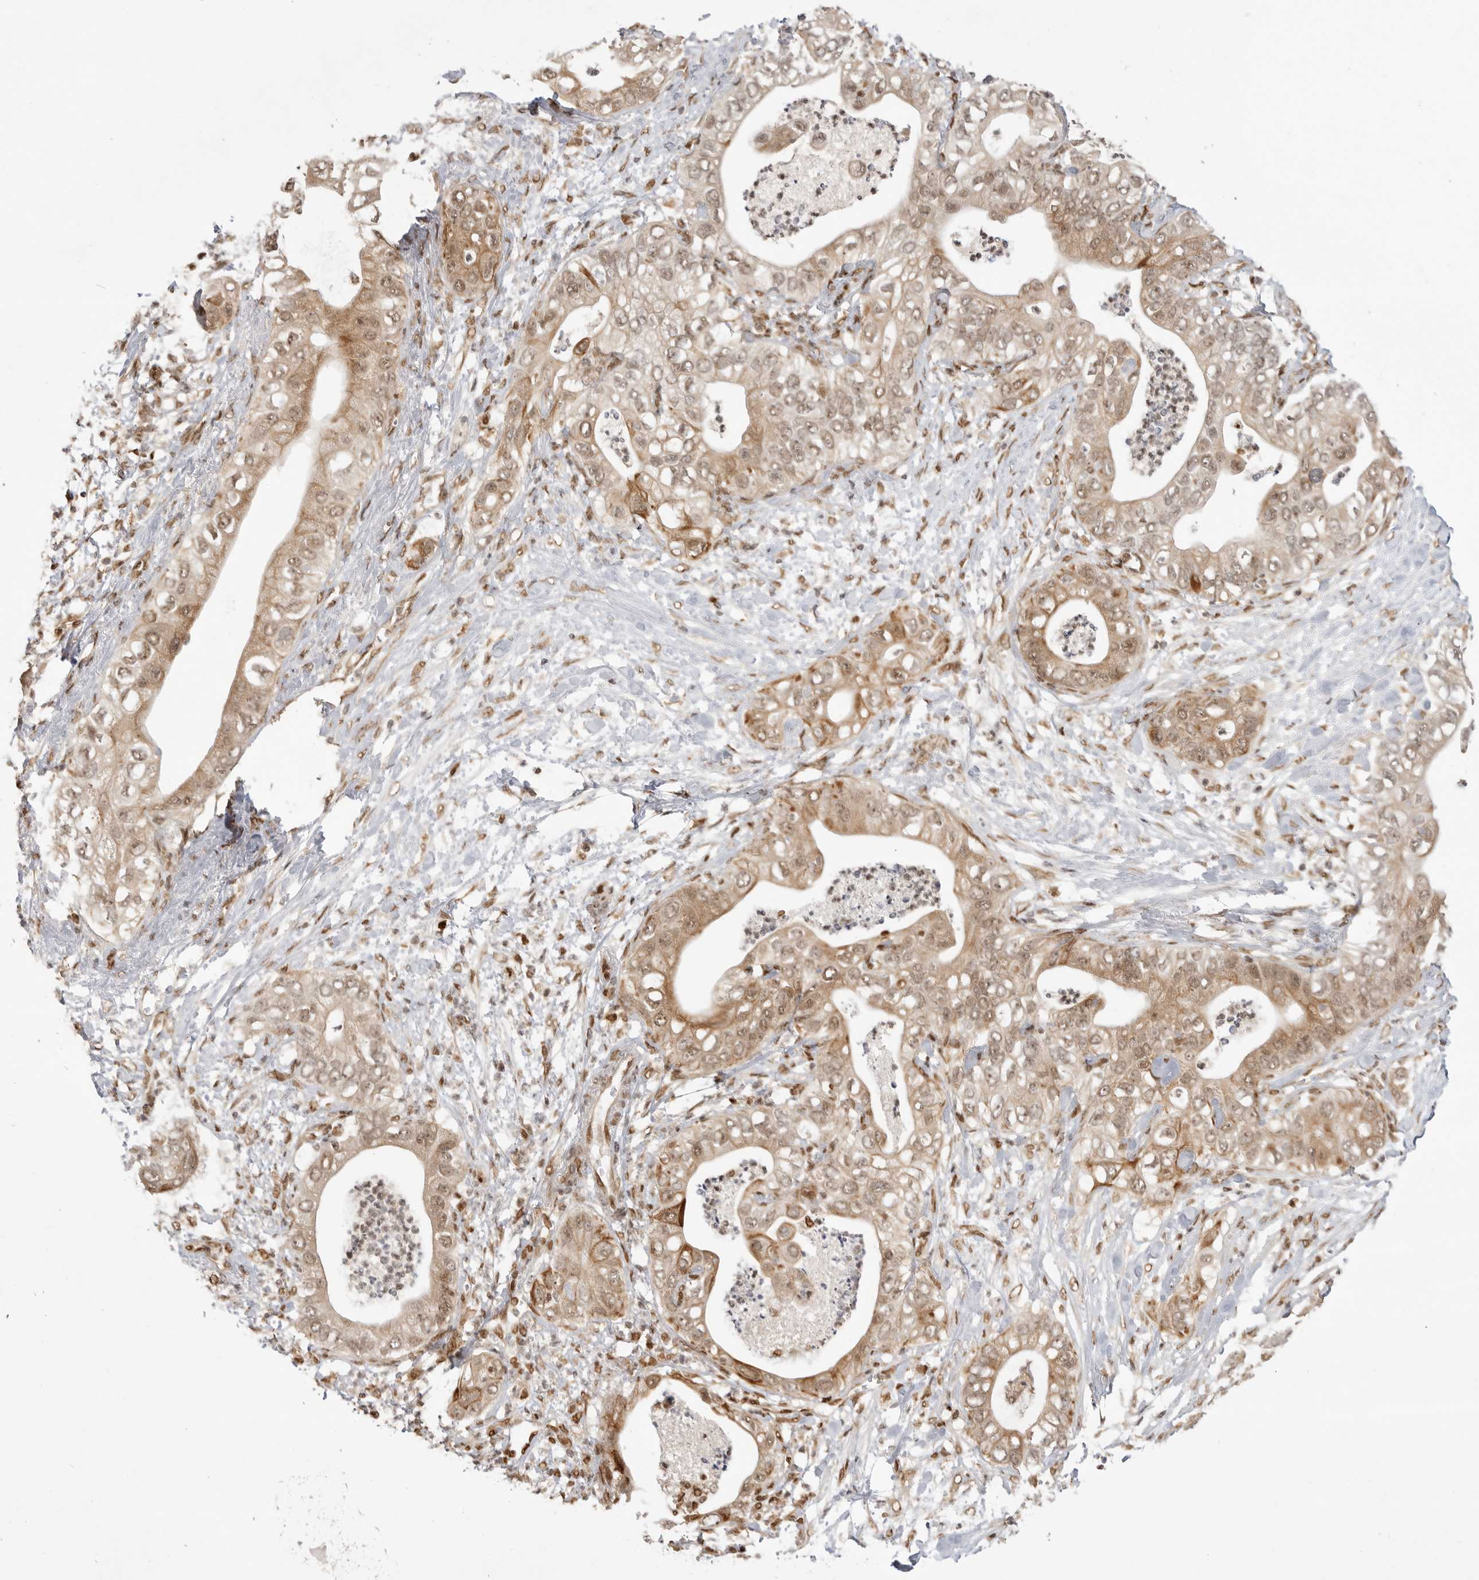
{"staining": {"intensity": "moderate", "quantity": ">75%", "location": "cytoplasmic/membranous,nuclear"}, "tissue": "pancreatic cancer", "cell_type": "Tumor cells", "image_type": "cancer", "snomed": [{"axis": "morphology", "description": "Adenocarcinoma, NOS"}, {"axis": "topography", "description": "Pancreas"}], "caption": "Adenocarcinoma (pancreatic) was stained to show a protein in brown. There is medium levels of moderate cytoplasmic/membranous and nuclear positivity in approximately >75% of tumor cells.", "gene": "ALKAL1", "patient": {"sex": "female", "age": 78}}